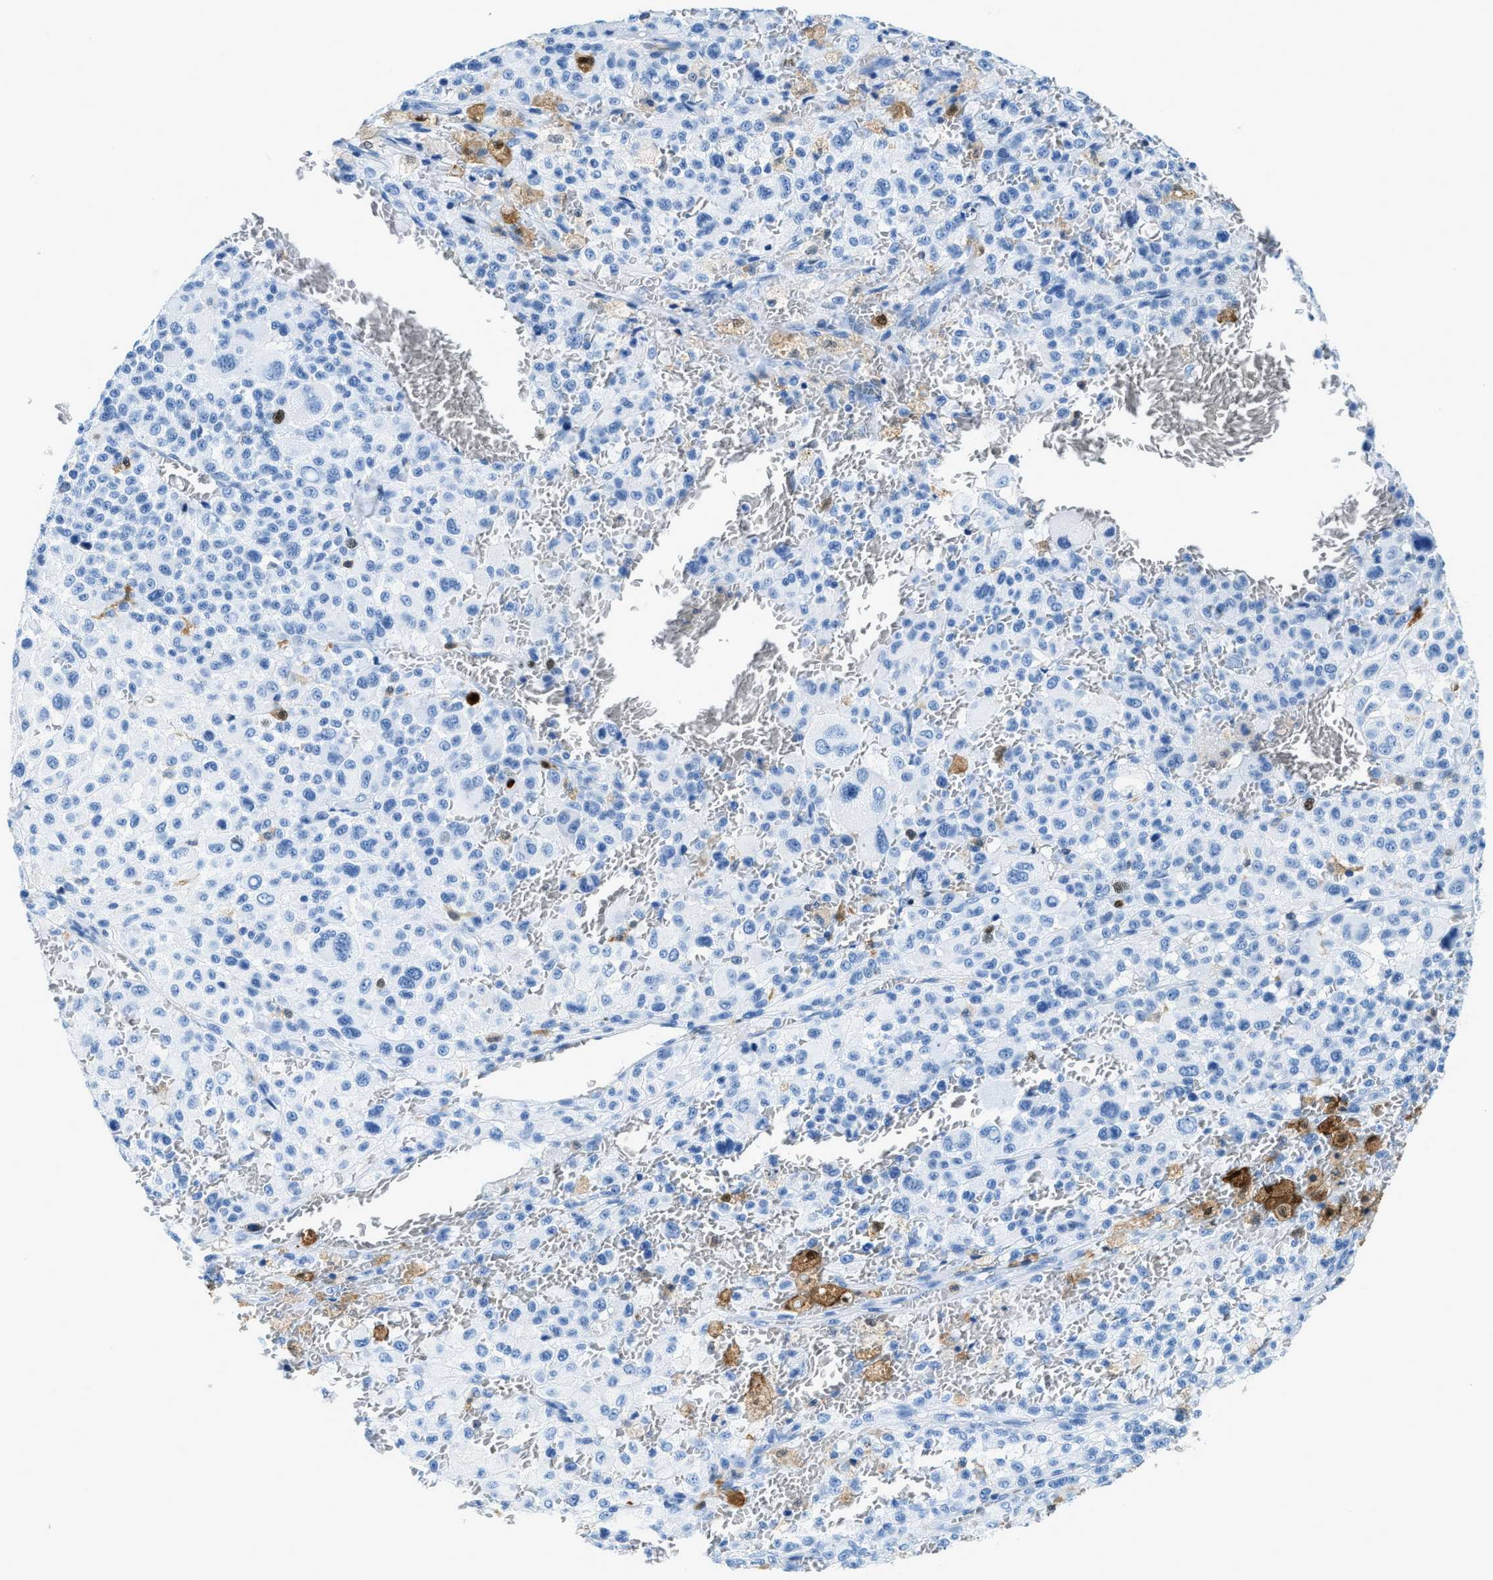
{"staining": {"intensity": "negative", "quantity": "none", "location": "none"}, "tissue": "melanoma", "cell_type": "Tumor cells", "image_type": "cancer", "snomed": [{"axis": "morphology", "description": "Malignant melanoma, Metastatic site"}, {"axis": "topography", "description": "Skin"}], "caption": "Tumor cells are negative for protein expression in human melanoma.", "gene": "CAPG", "patient": {"sex": "female", "age": 74}}